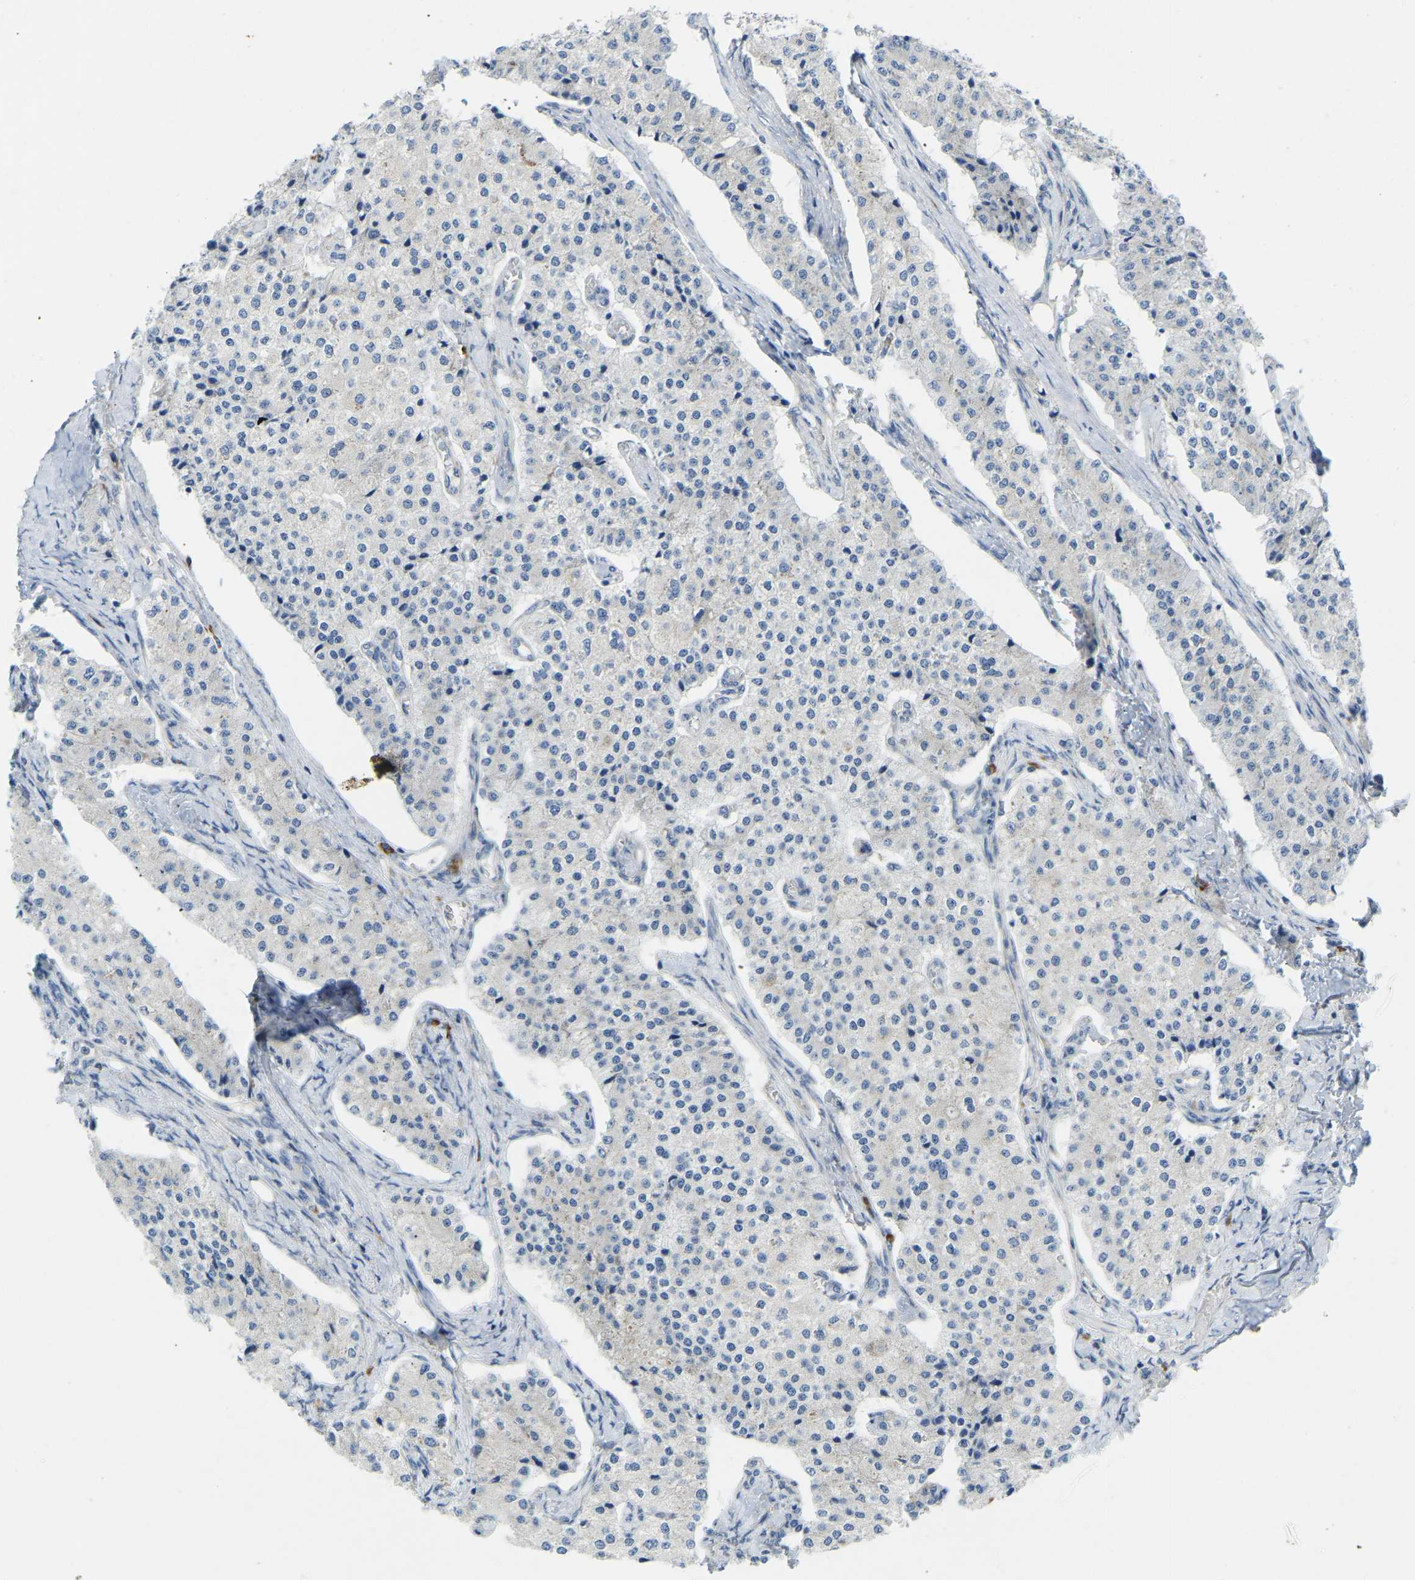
{"staining": {"intensity": "negative", "quantity": "none", "location": "none"}, "tissue": "carcinoid", "cell_type": "Tumor cells", "image_type": "cancer", "snomed": [{"axis": "morphology", "description": "Carcinoid, malignant, NOS"}, {"axis": "topography", "description": "Colon"}], "caption": "Immunohistochemistry micrograph of human malignant carcinoid stained for a protein (brown), which displays no expression in tumor cells.", "gene": "SND1", "patient": {"sex": "female", "age": 52}}